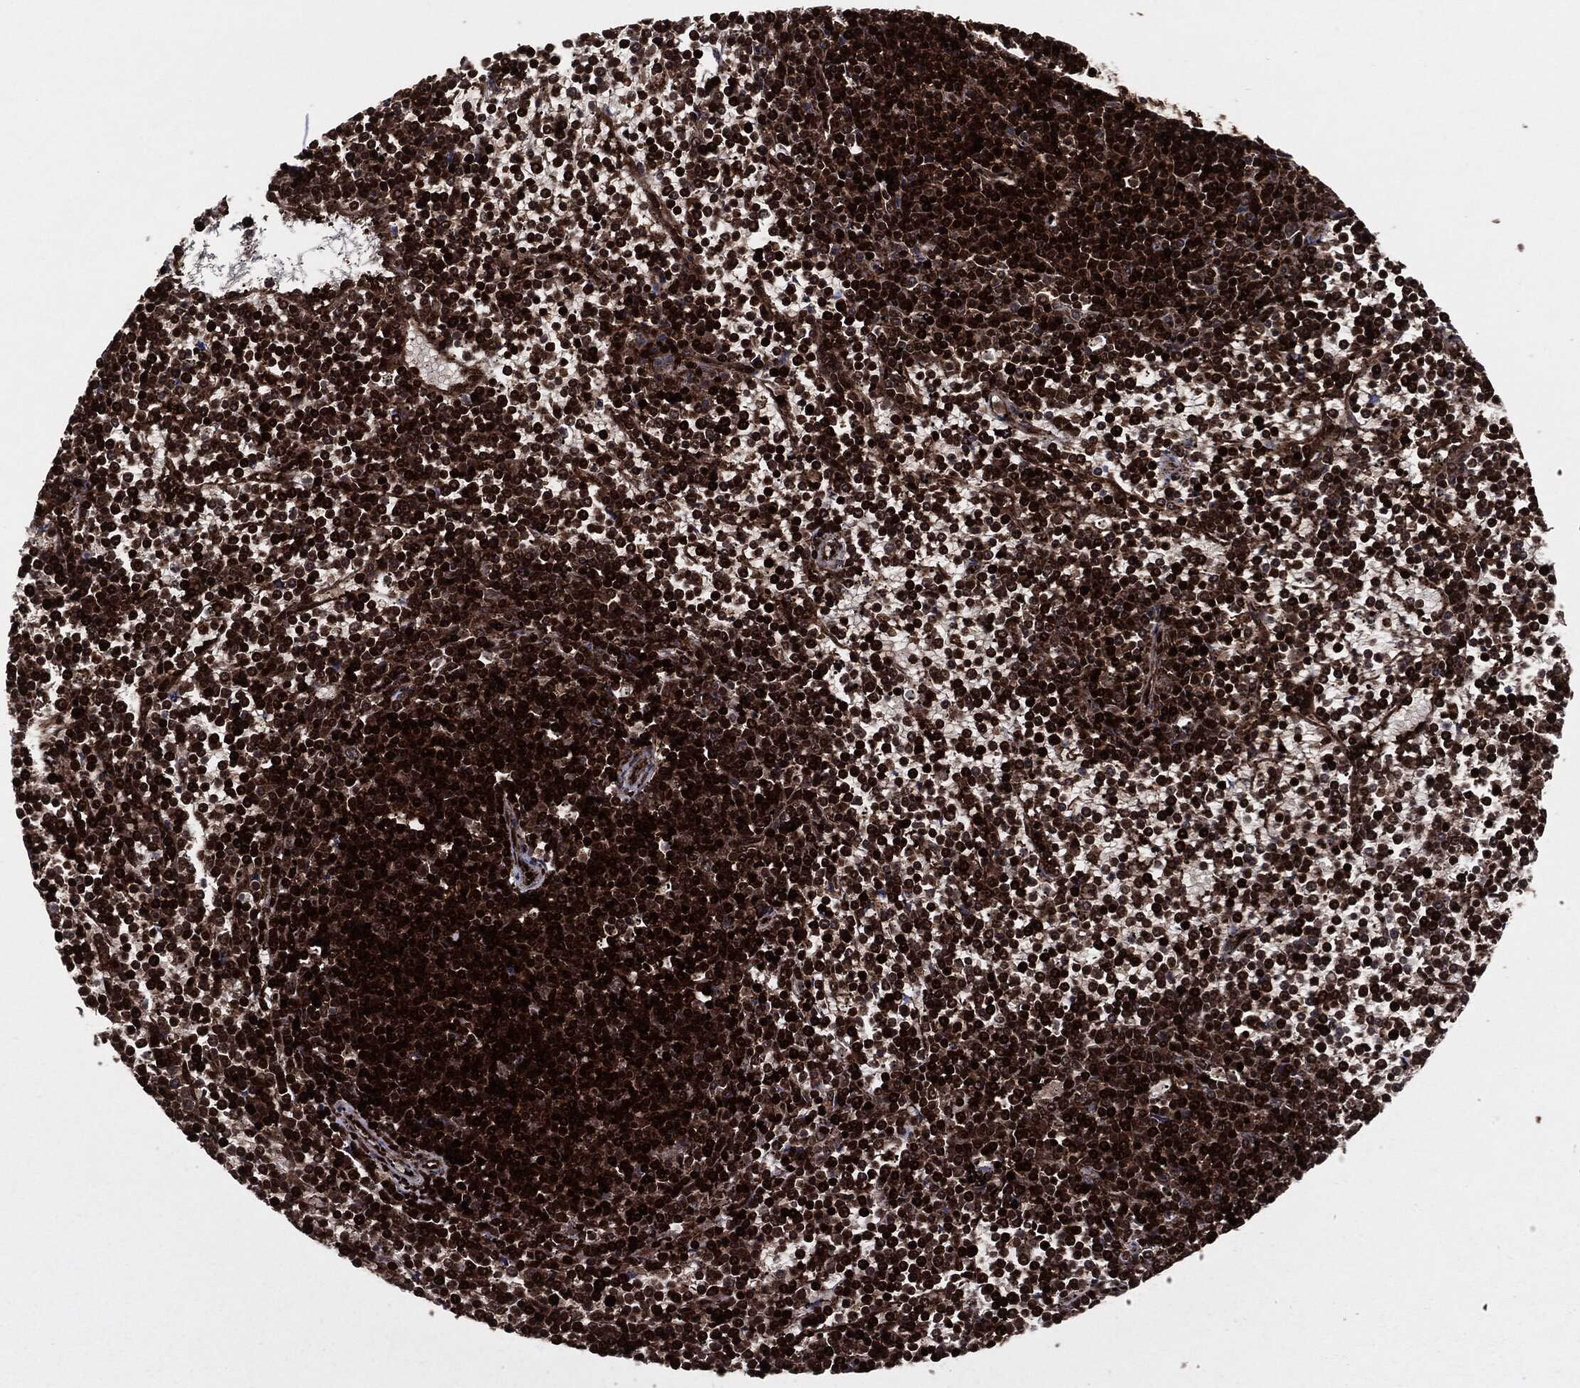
{"staining": {"intensity": "strong", "quantity": ">75%", "location": "cytoplasmic/membranous"}, "tissue": "lymphoma", "cell_type": "Tumor cells", "image_type": "cancer", "snomed": [{"axis": "morphology", "description": "Malignant lymphoma, non-Hodgkin's type, Low grade"}, {"axis": "topography", "description": "Spleen"}], "caption": "Immunohistochemical staining of human malignant lymphoma, non-Hodgkin's type (low-grade) displays strong cytoplasmic/membranous protein expression in about >75% of tumor cells. The protein of interest is shown in brown color, while the nuclei are stained blue.", "gene": "YWHAB", "patient": {"sex": "female", "age": 19}}